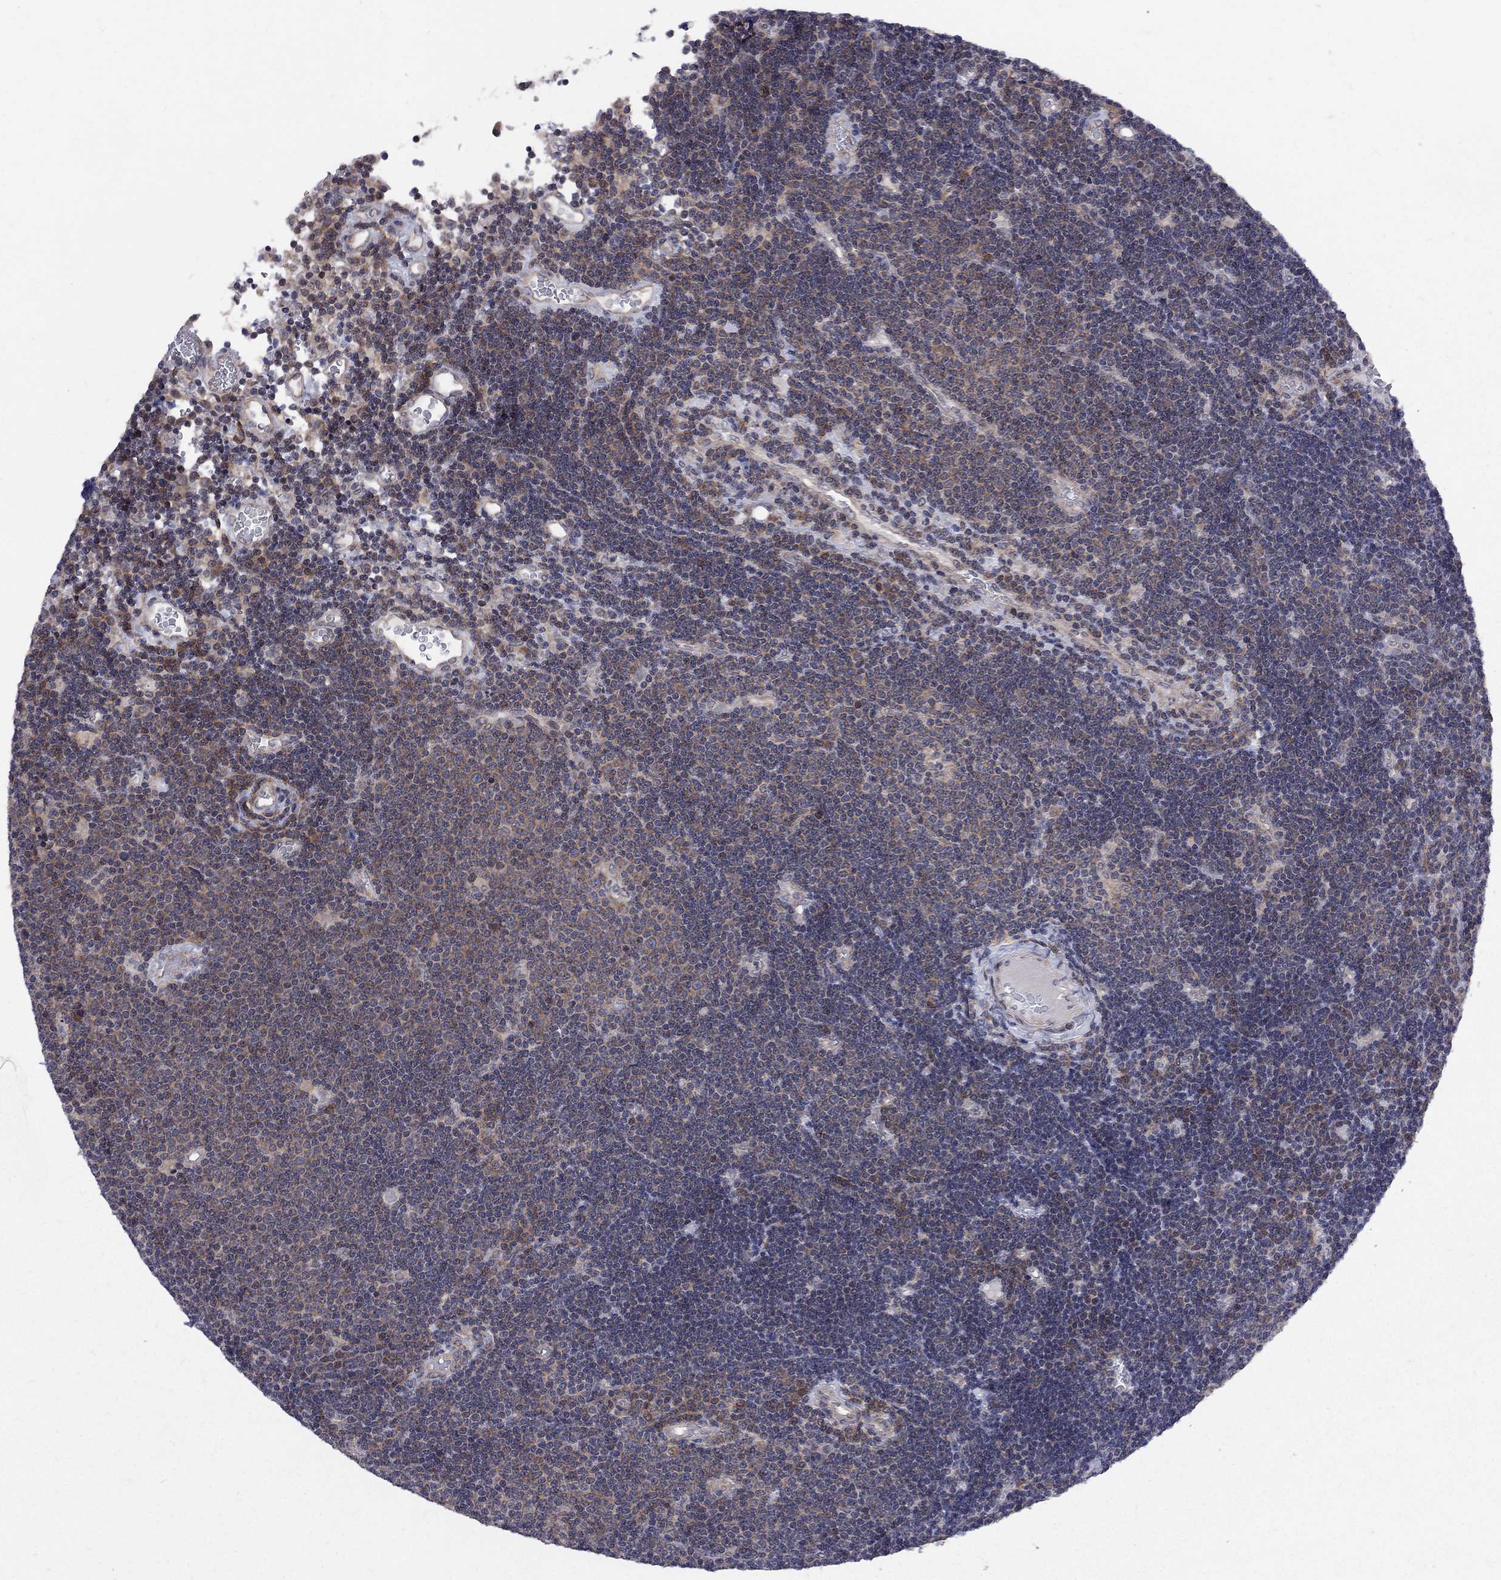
{"staining": {"intensity": "moderate", "quantity": "25%-75%", "location": "cytoplasmic/membranous"}, "tissue": "lymphoma", "cell_type": "Tumor cells", "image_type": "cancer", "snomed": [{"axis": "morphology", "description": "Malignant lymphoma, non-Hodgkin's type, Low grade"}, {"axis": "topography", "description": "Brain"}], "caption": "Immunohistochemistry (IHC) (DAB) staining of low-grade malignant lymphoma, non-Hodgkin's type displays moderate cytoplasmic/membranous protein expression in approximately 25%-75% of tumor cells. (Stains: DAB (3,3'-diaminobenzidine) in brown, nuclei in blue, Microscopy: brightfield microscopy at high magnification).", "gene": "CNOT11", "patient": {"sex": "female", "age": 66}}